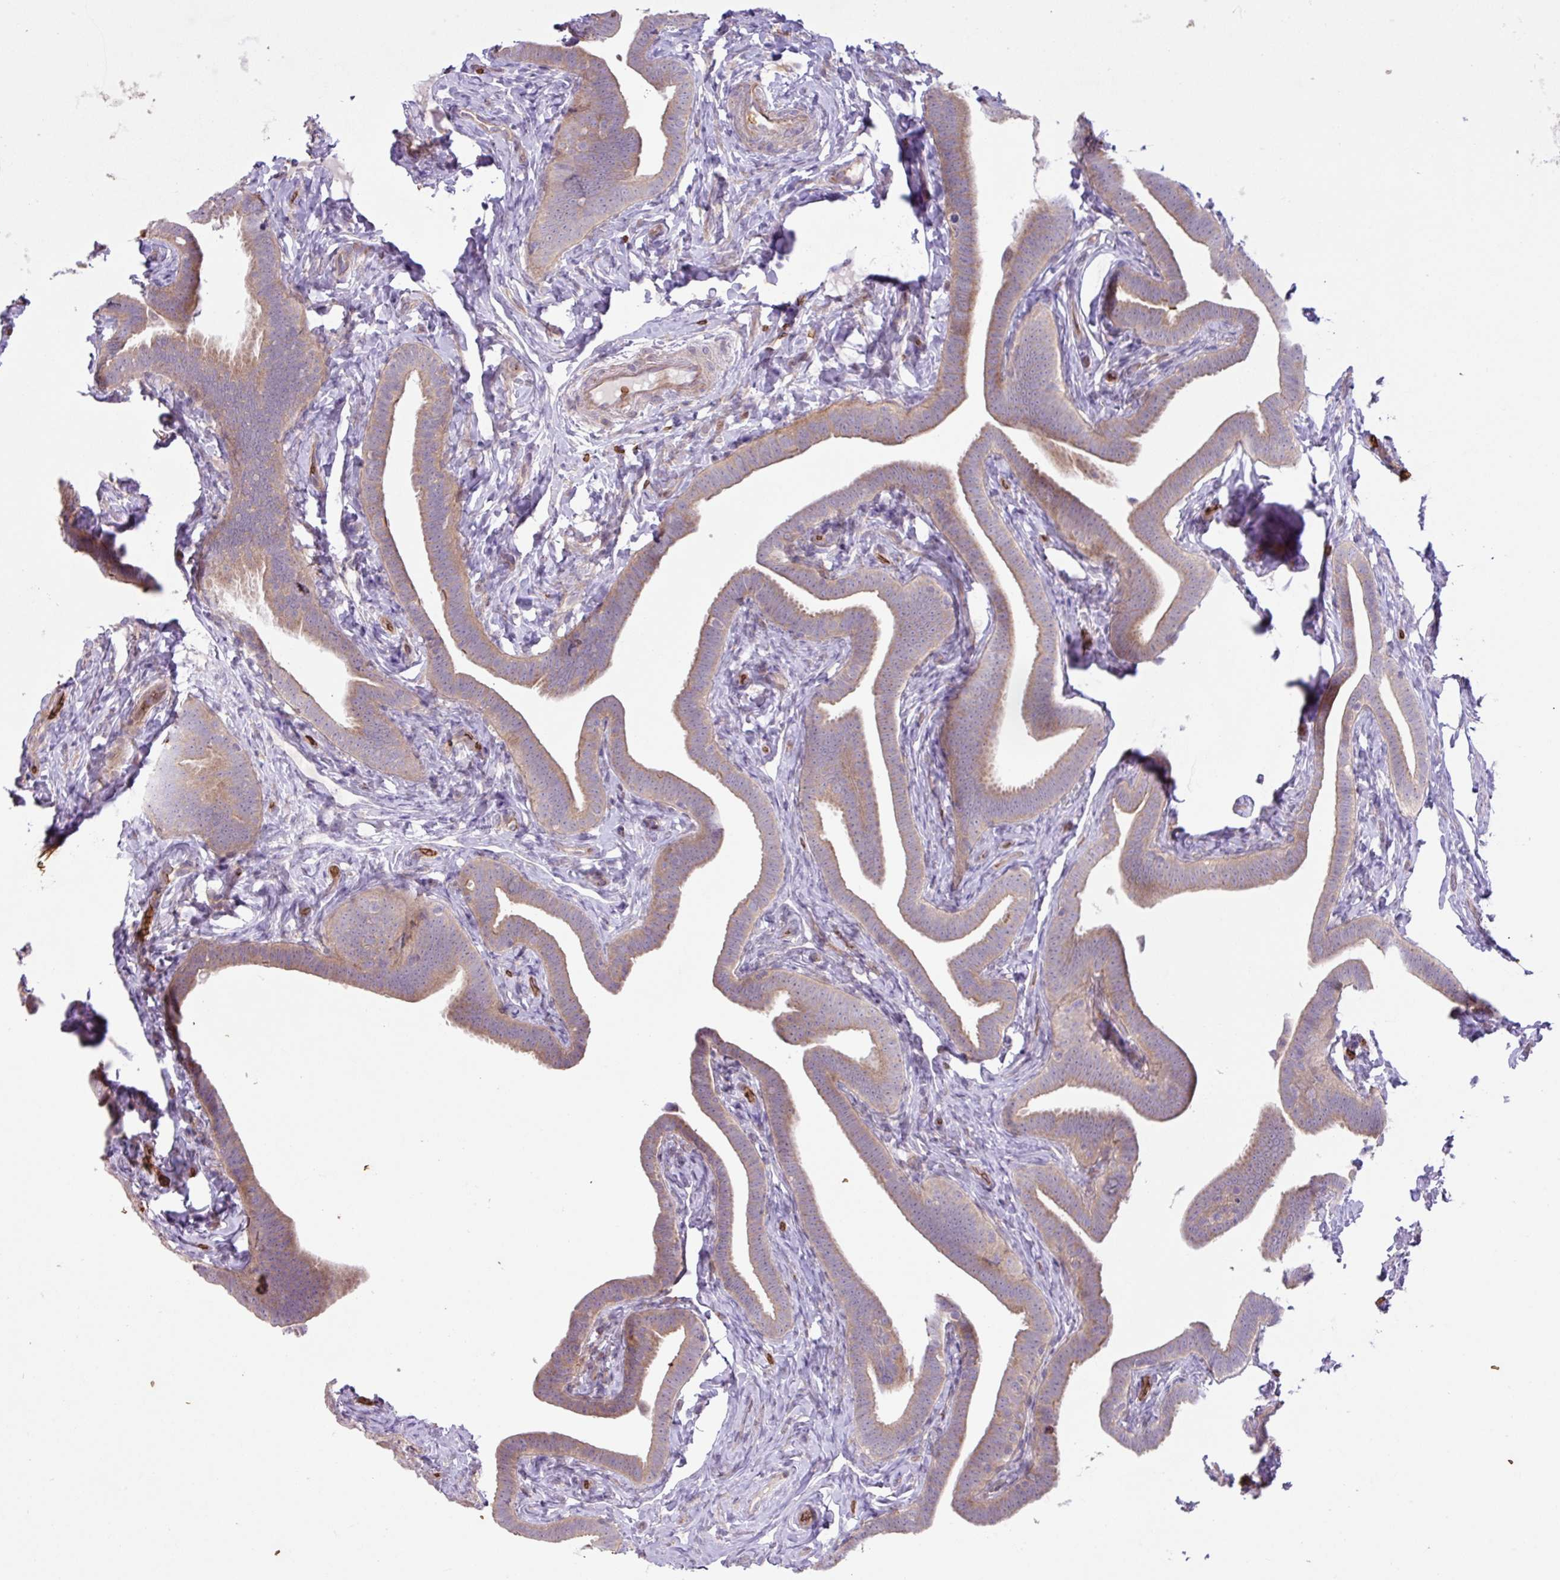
{"staining": {"intensity": "moderate", "quantity": "25%-75%", "location": "cytoplasmic/membranous"}, "tissue": "fallopian tube", "cell_type": "Glandular cells", "image_type": "normal", "snomed": [{"axis": "morphology", "description": "Normal tissue, NOS"}, {"axis": "topography", "description": "Fallopian tube"}], "caption": "The image displays immunohistochemical staining of normal fallopian tube. There is moderate cytoplasmic/membranous expression is seen in approximately 25%-75% of glandular cells. The protein of interest is stained brown, and the nuclei are stained in blue (DAB IHC with brightfield microscopy, high magnification).", "gene": "RAD21L1", "patient": {"sex": "female", "age": 69}}